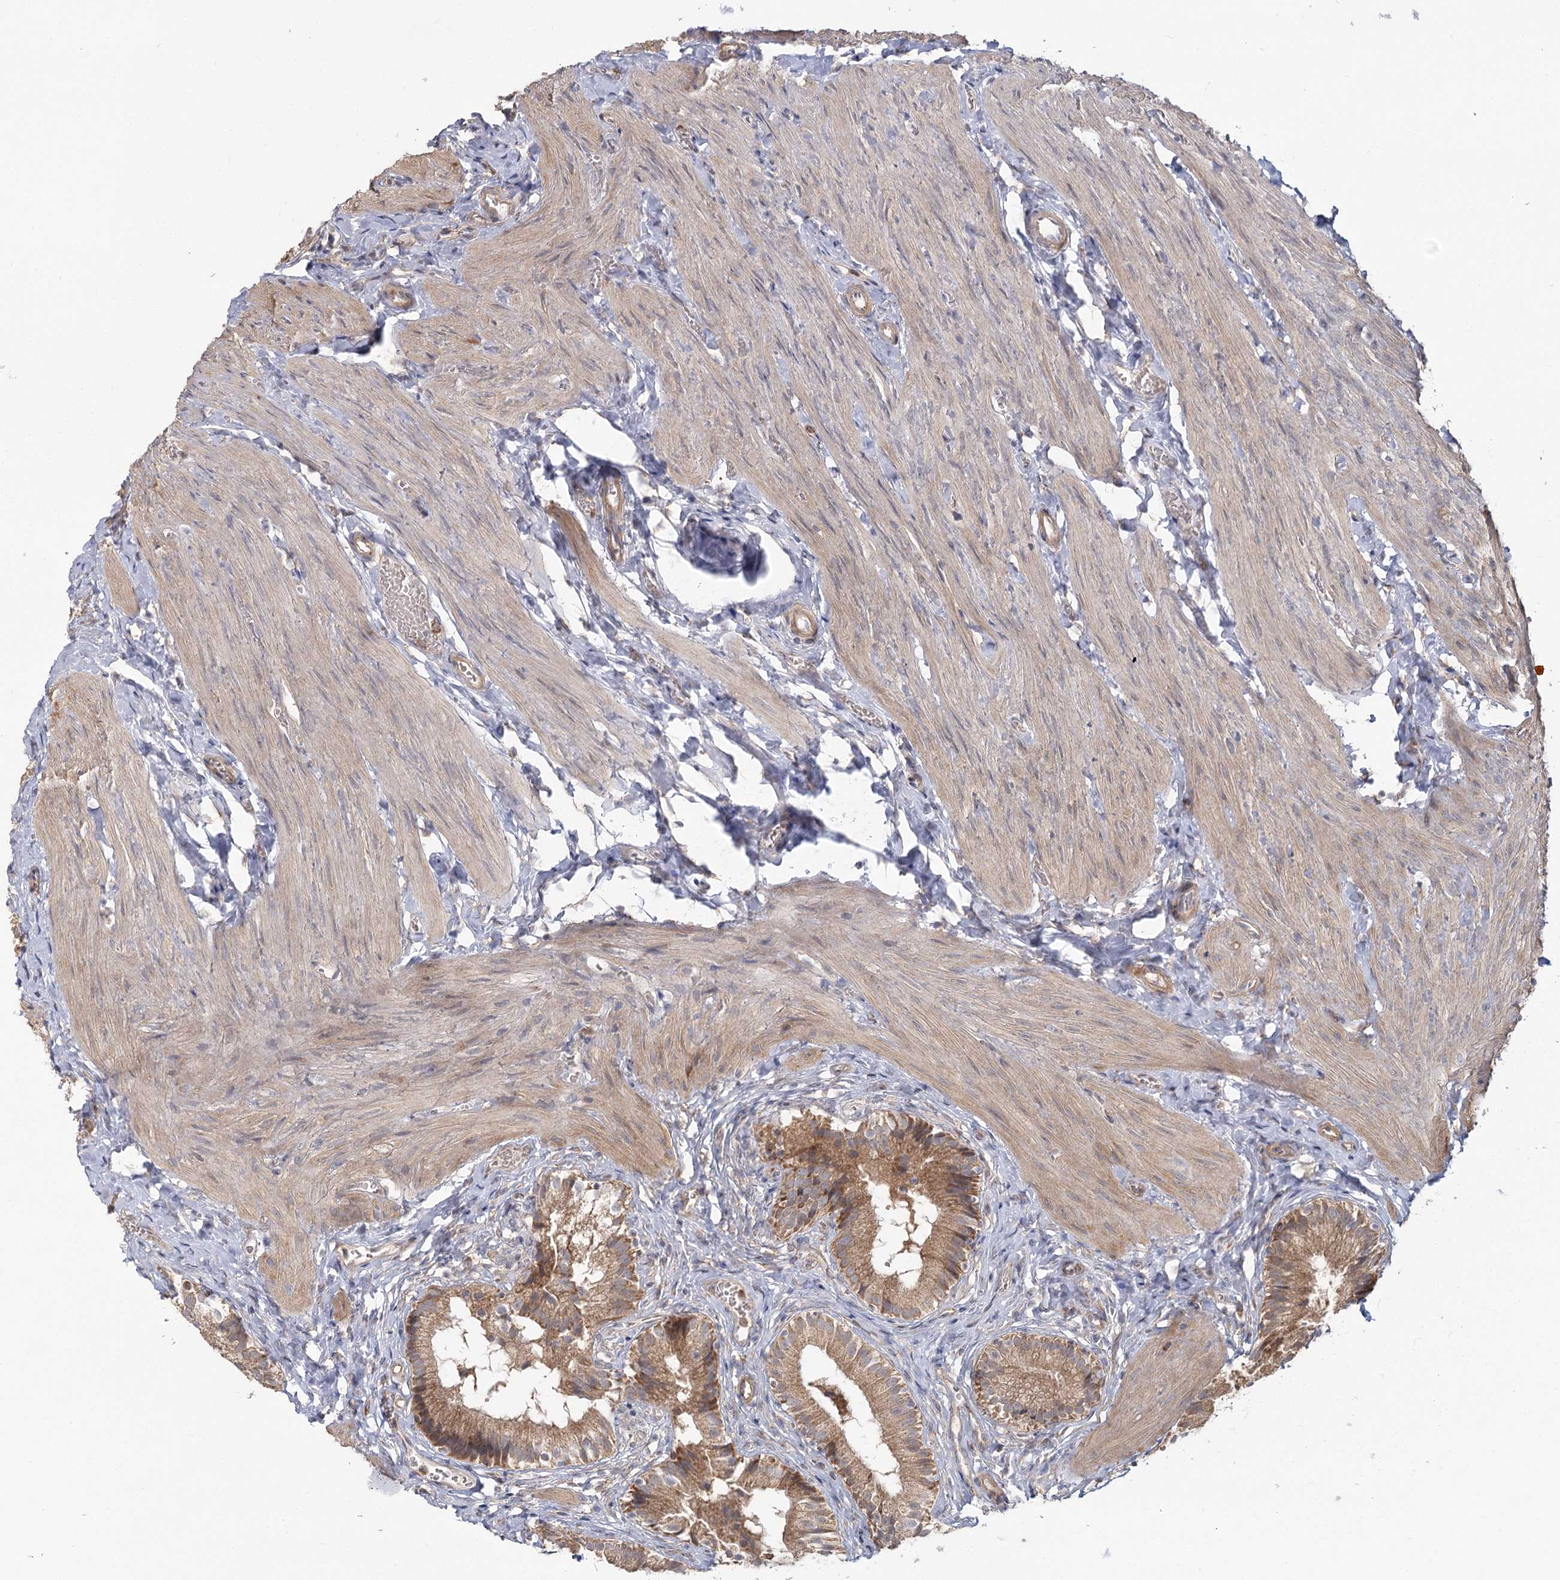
{"staining": {"intensity": "moderate", "quantity": ">75%", "location": "cytoplasmic/membranous"}, "tissue": "gallbladder", "cell_type": "Glandular cells", "image_type": "normal", "snomed": [{"axis": "morphology", "description": "Normal tissue, NOS"}, {"axis": "topography", "description": "Gallbladder"}], "caption": "Gallbladder stained with IHC displays moderate cytoplasmic/membranous expression in approximately >75% of glandular cells.", "gene": "TBC1D9B", "patient": {"sex": "female", "age": 47}}